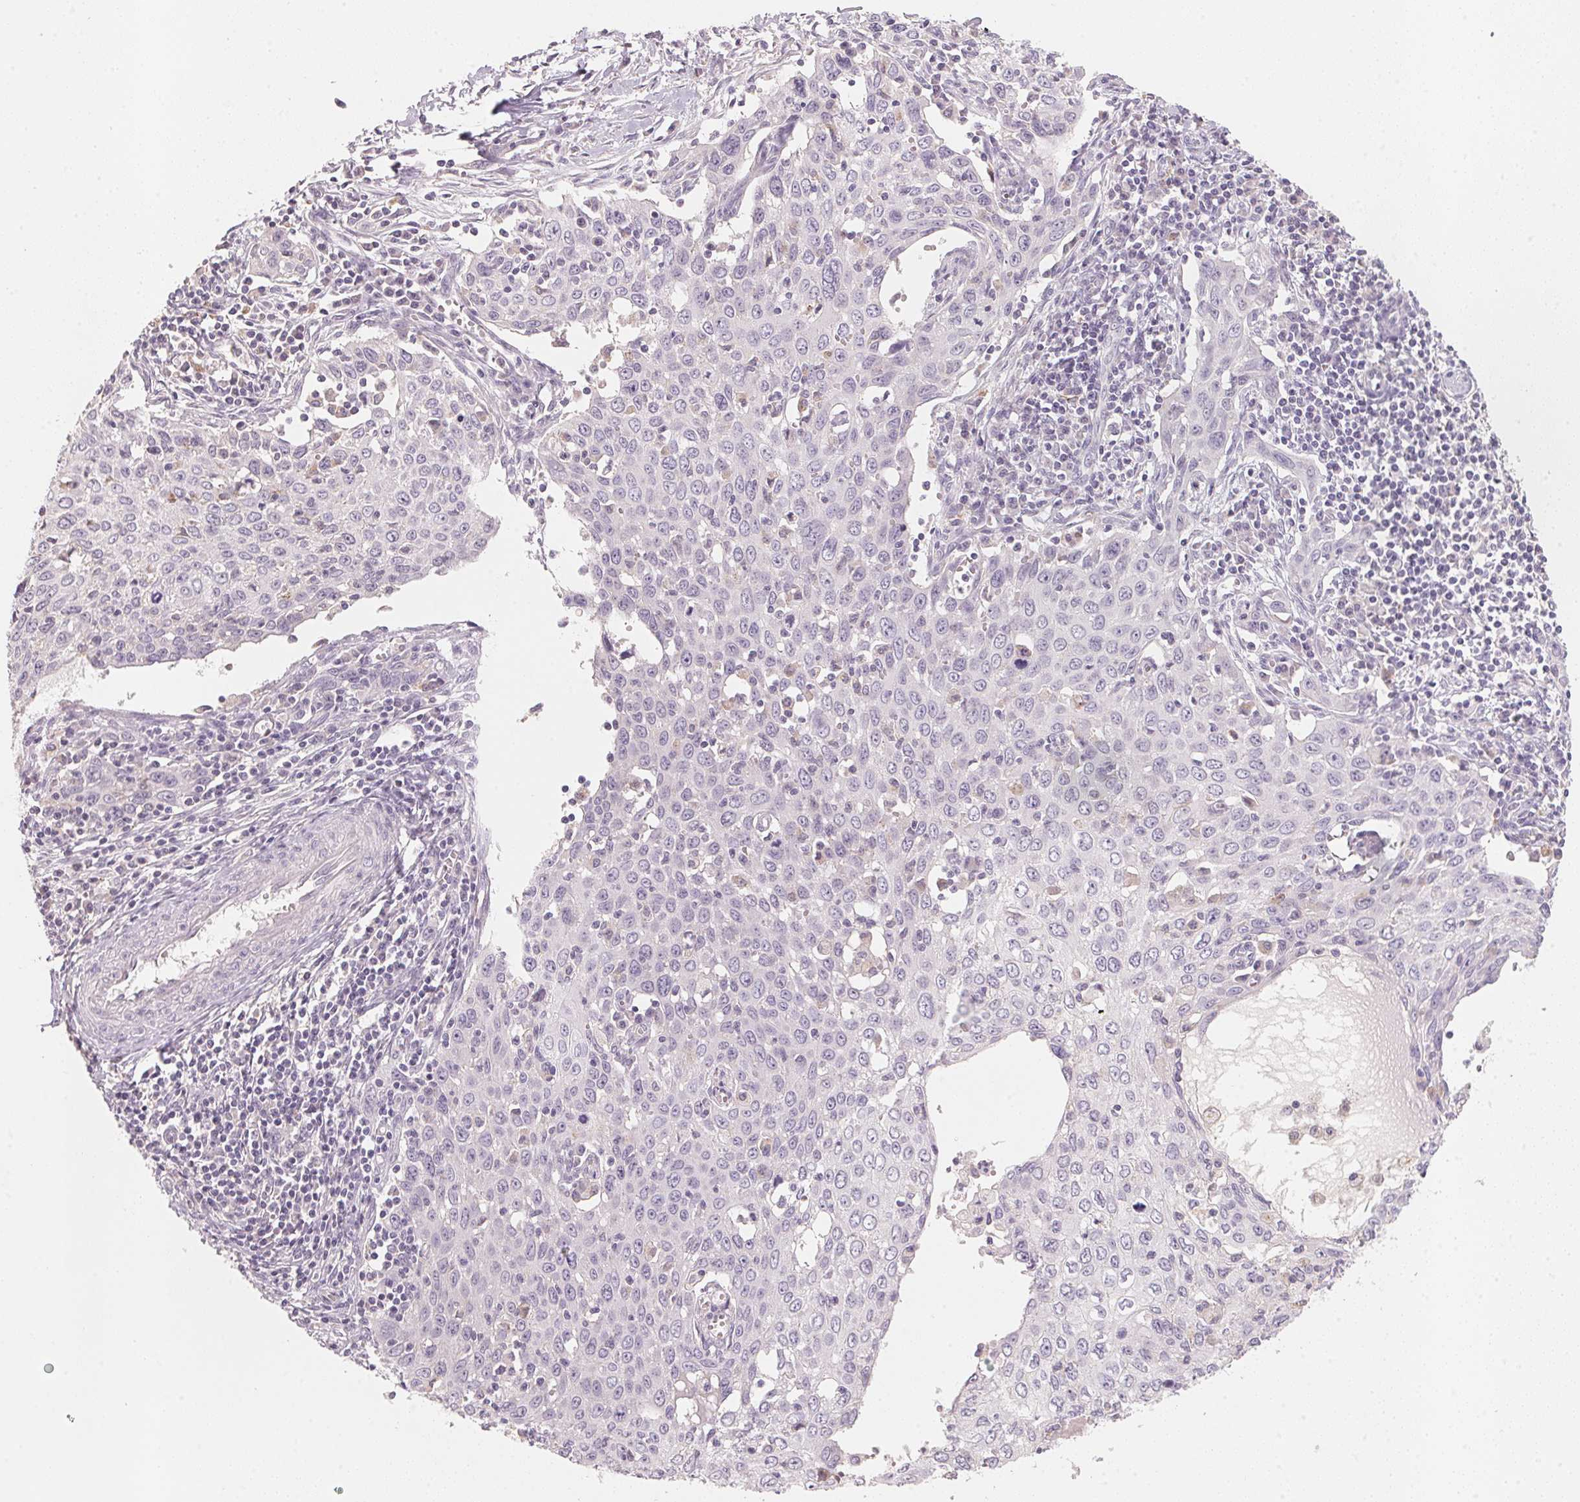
{"staining": {"intensity": "negative", "quantity": "none", "location": "none"}, "tissue": "cervical cancer", "cell_type": "Tumor cells", "image_type": "cancer", "snomed": [{"axis": "morphology", "description": "Squamous cell carcinoma, NOS"}, {"axis": "topography", "description": "Cervix"}], "caption": "Immunohistochemical staining of cervical cancer reveals no significant positivity in tumor cells.", "gene": "TREH", "patient": {"sex": "female", "age": 38}}